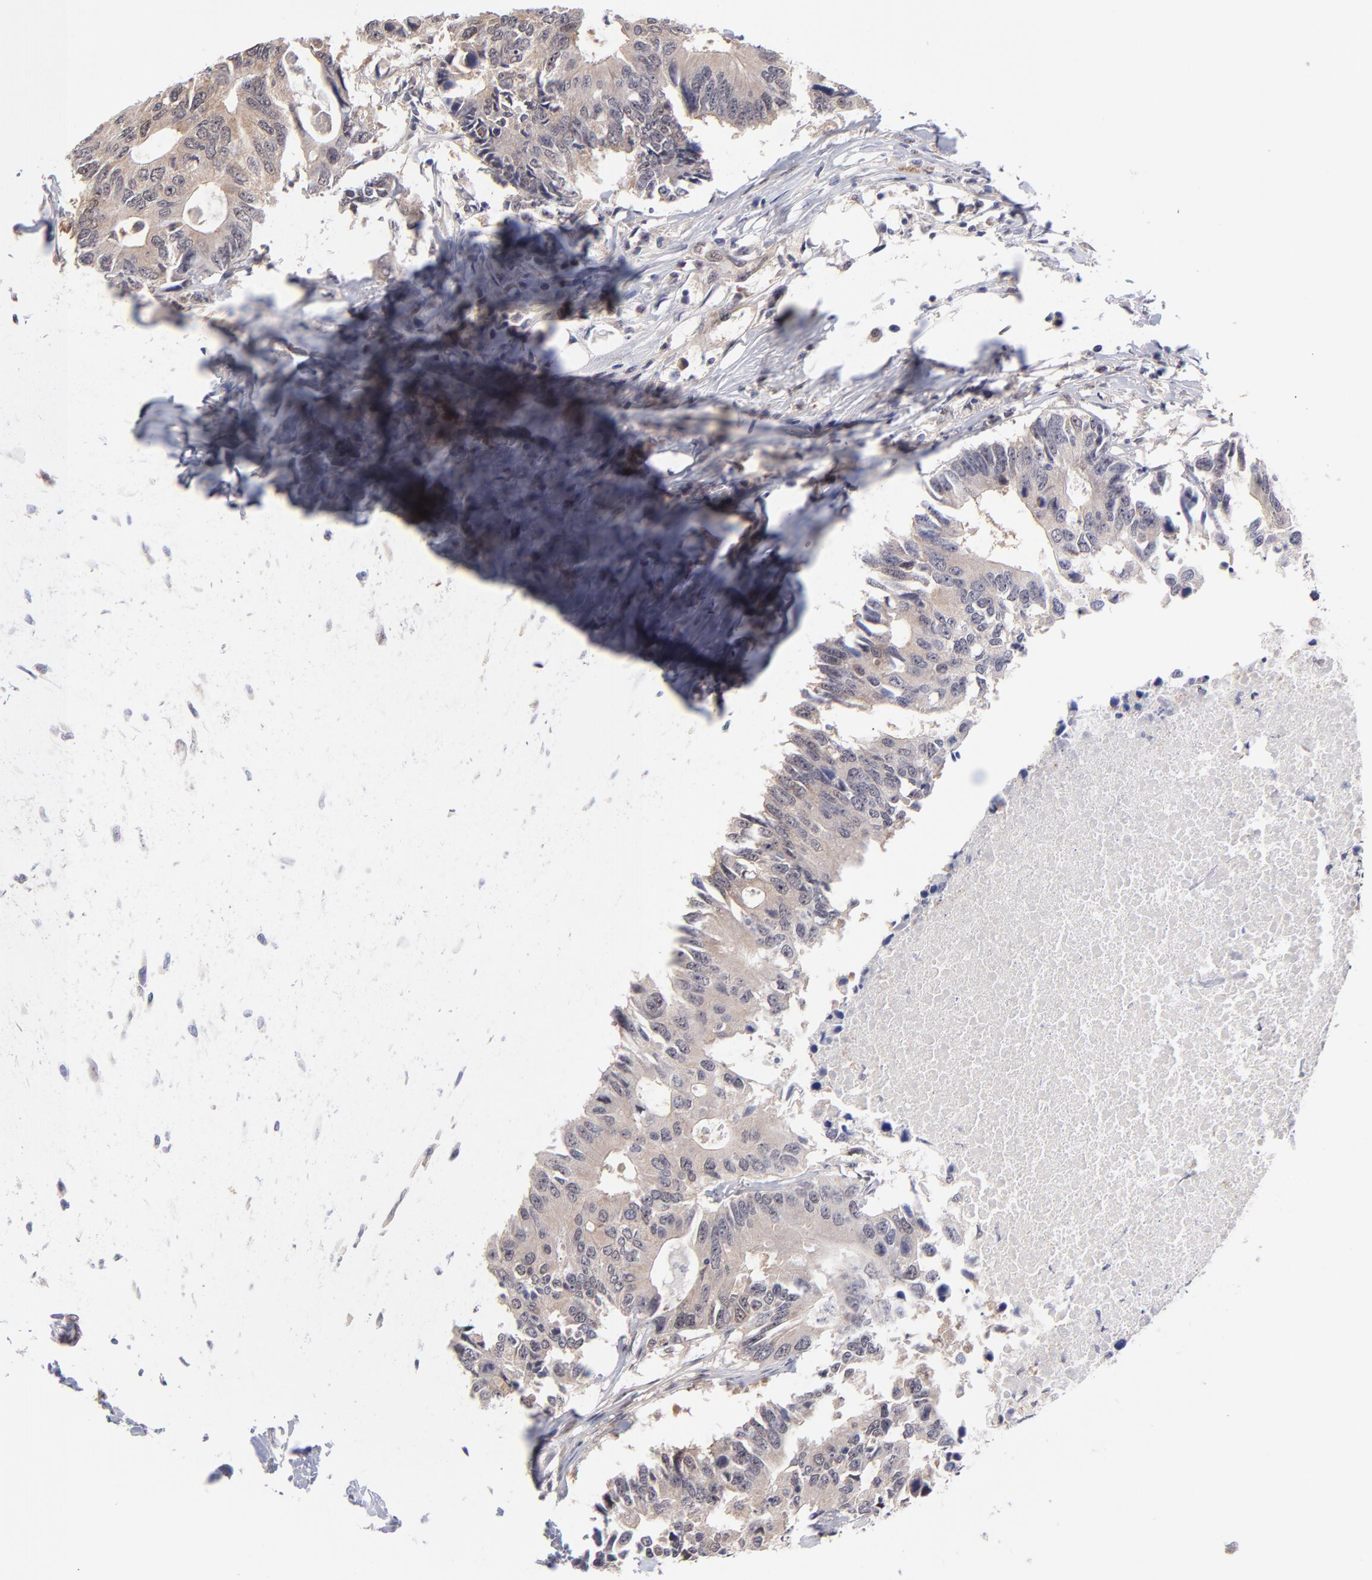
{"staining": {"intensity": "moderate", "quantity": ">75%", "location": "cytoplasmic/membranous"}, "tissue": "colorectal cancer", "cell_type": "Tumor cells", "image_type": "cancer", "snomed": [{"axis": "morphology", "description": "Adenocarcinoma, NOS"}, {"axis": "topography", "description": "Colon"}], "caption": "The image exhibits staining of adenocarcinoma (colorectal), revealing moderate cytoplasmic/membranous protein positivity (brown color) within tumor cells. Using DAB (3,3'-diaminobenzidine) (brown) and hematoxylin (blue) stains, captured at high magnification using brightfield microscopy.", "gene": "UBE2E3", "patient": {"sex": "male", "age": 71}}